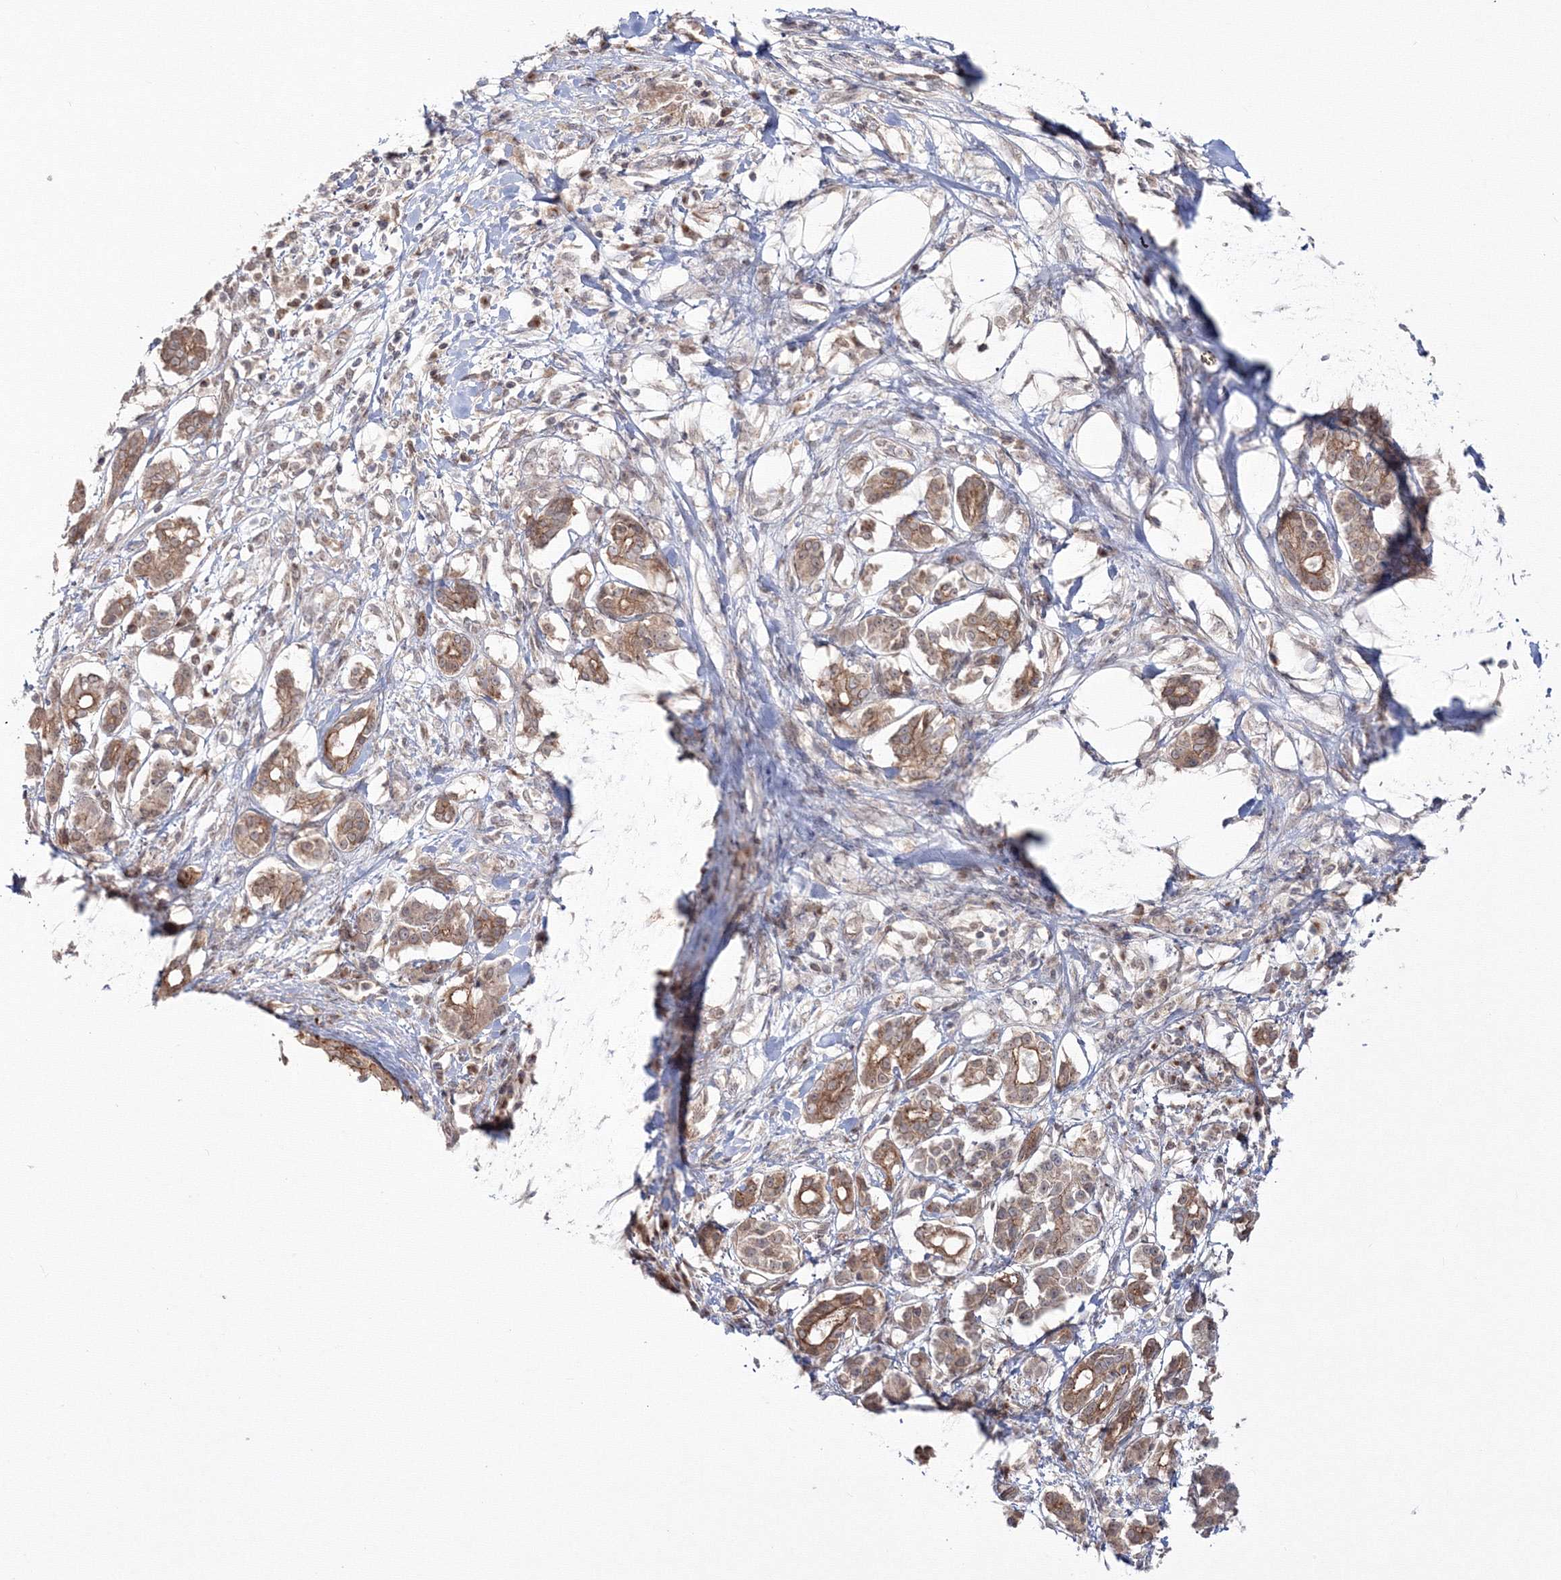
{"staining": {"intensity": "moderate", "quantity": ">75%", "location": "cytoplasmic/membranous"}, "tissue": "pancreatic cancer", "cell_type": "Tumor cells", "image_type": "cancer", "snomed": [{"axis": "morphology", "description": "Adenocarcinoma, NOS"}, {"axis": "topography", "description": "Pancreas"}], "caption": "A medium amount of moderate cytoplasmic/membranous expression is present in approximately >75% of tumor cells in pancreatic cancer (adenocarcinoma) tissue.", "gene": "ZFAND6", "patient": {"sex": "female", "age": 56}}